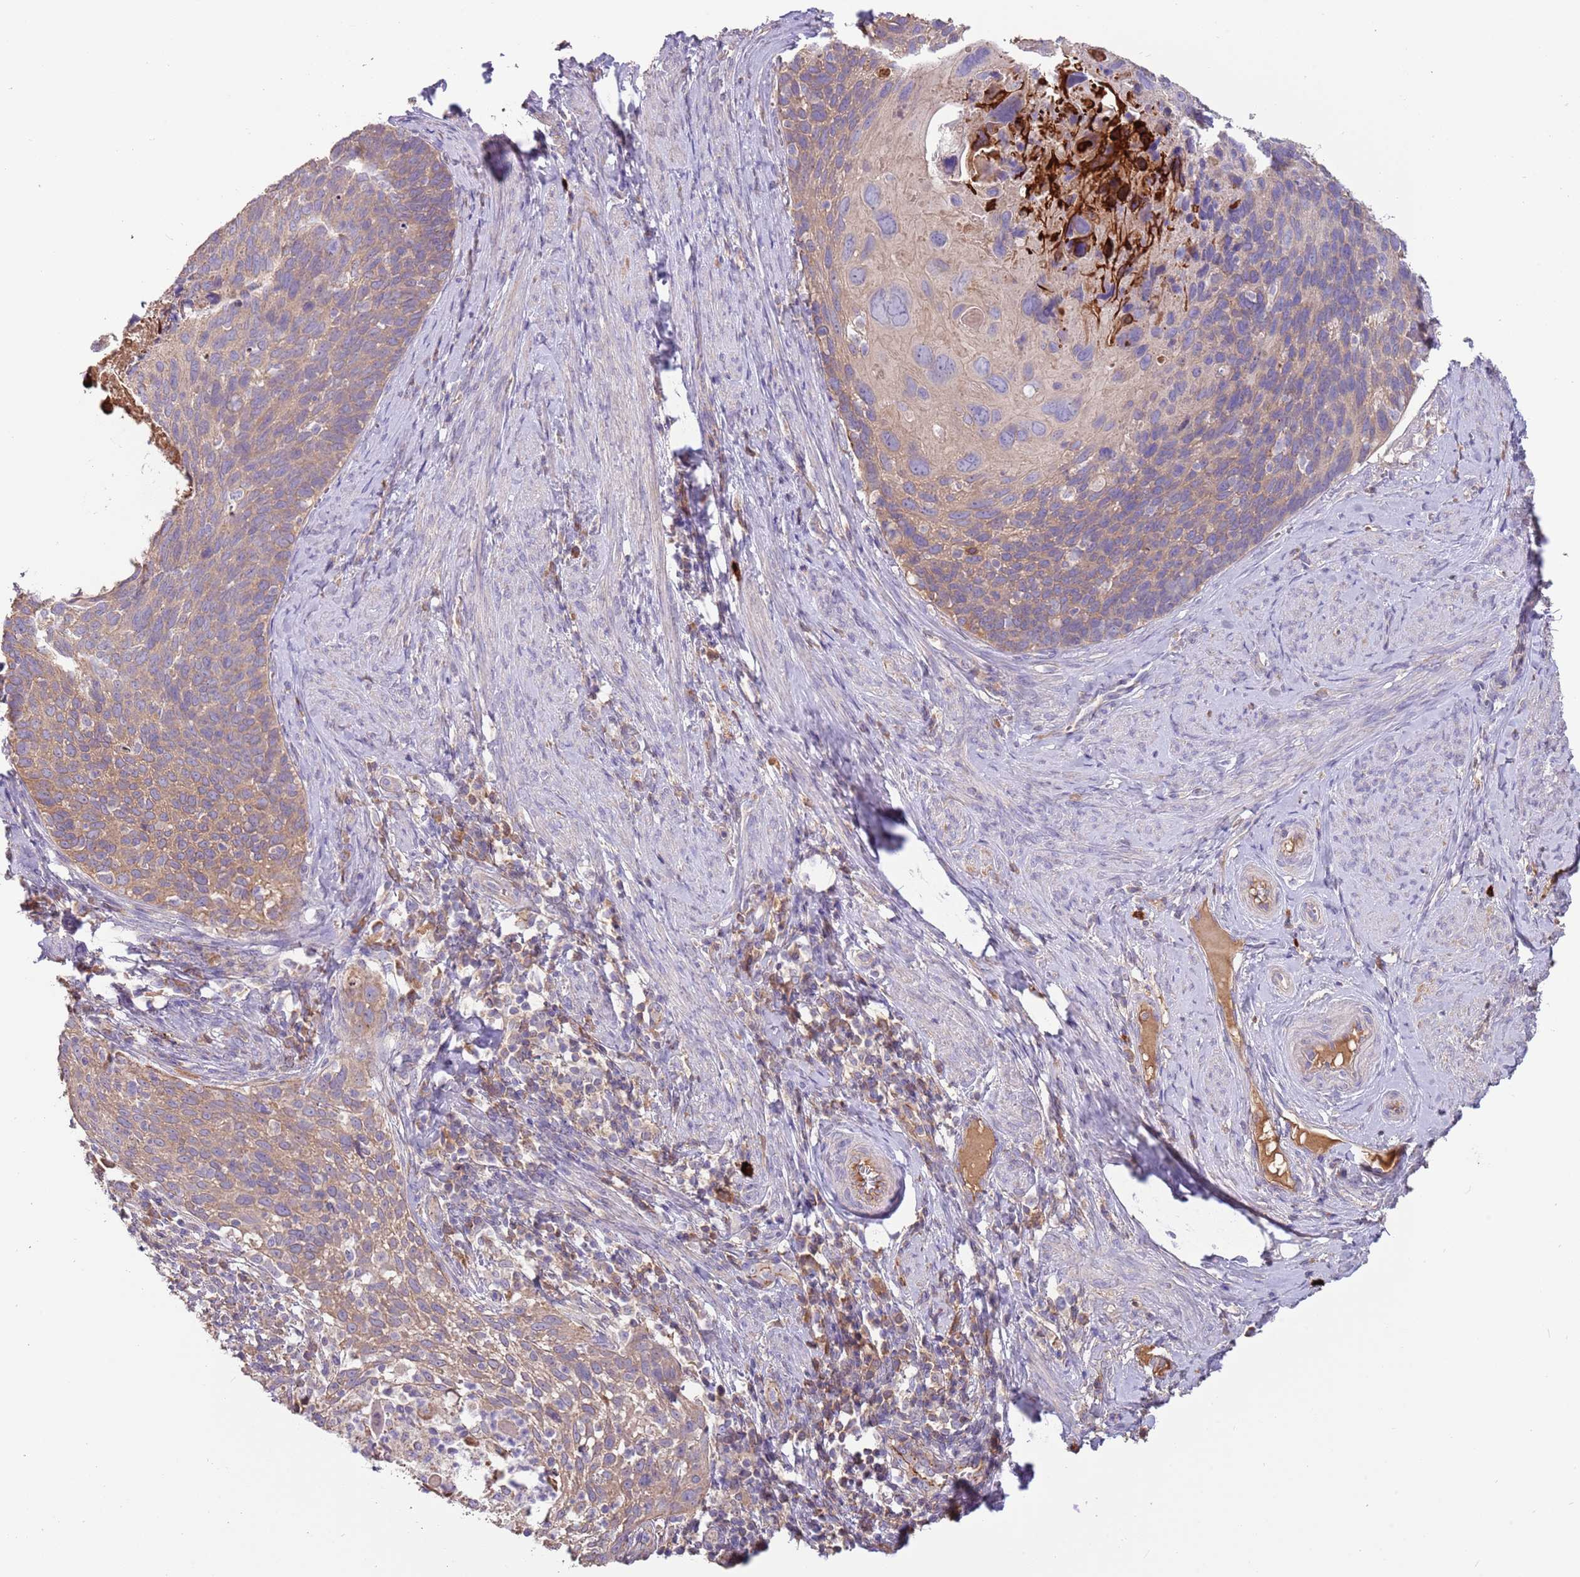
{"staining": {"intensity": "weak", "quantity": ">75%", "location": "cytoplasmic/membranous"}, "tissue": "cervical cancer", "cell_type": "Tumor cells", "image_type": "cancer", "snomed": [{"axis": "morphology", "description": "Squamous cell carcinoma, NOS"}, {"axis": "topography", "description": "Cervix"}], "caption": "Tumor cells reveal weak cytoplasmic/membranous staining in about >75% of cells in cervical squamous cell carcinoma.", "gene": "TRMO", "patient": {"sex": "female", "age": 80}}